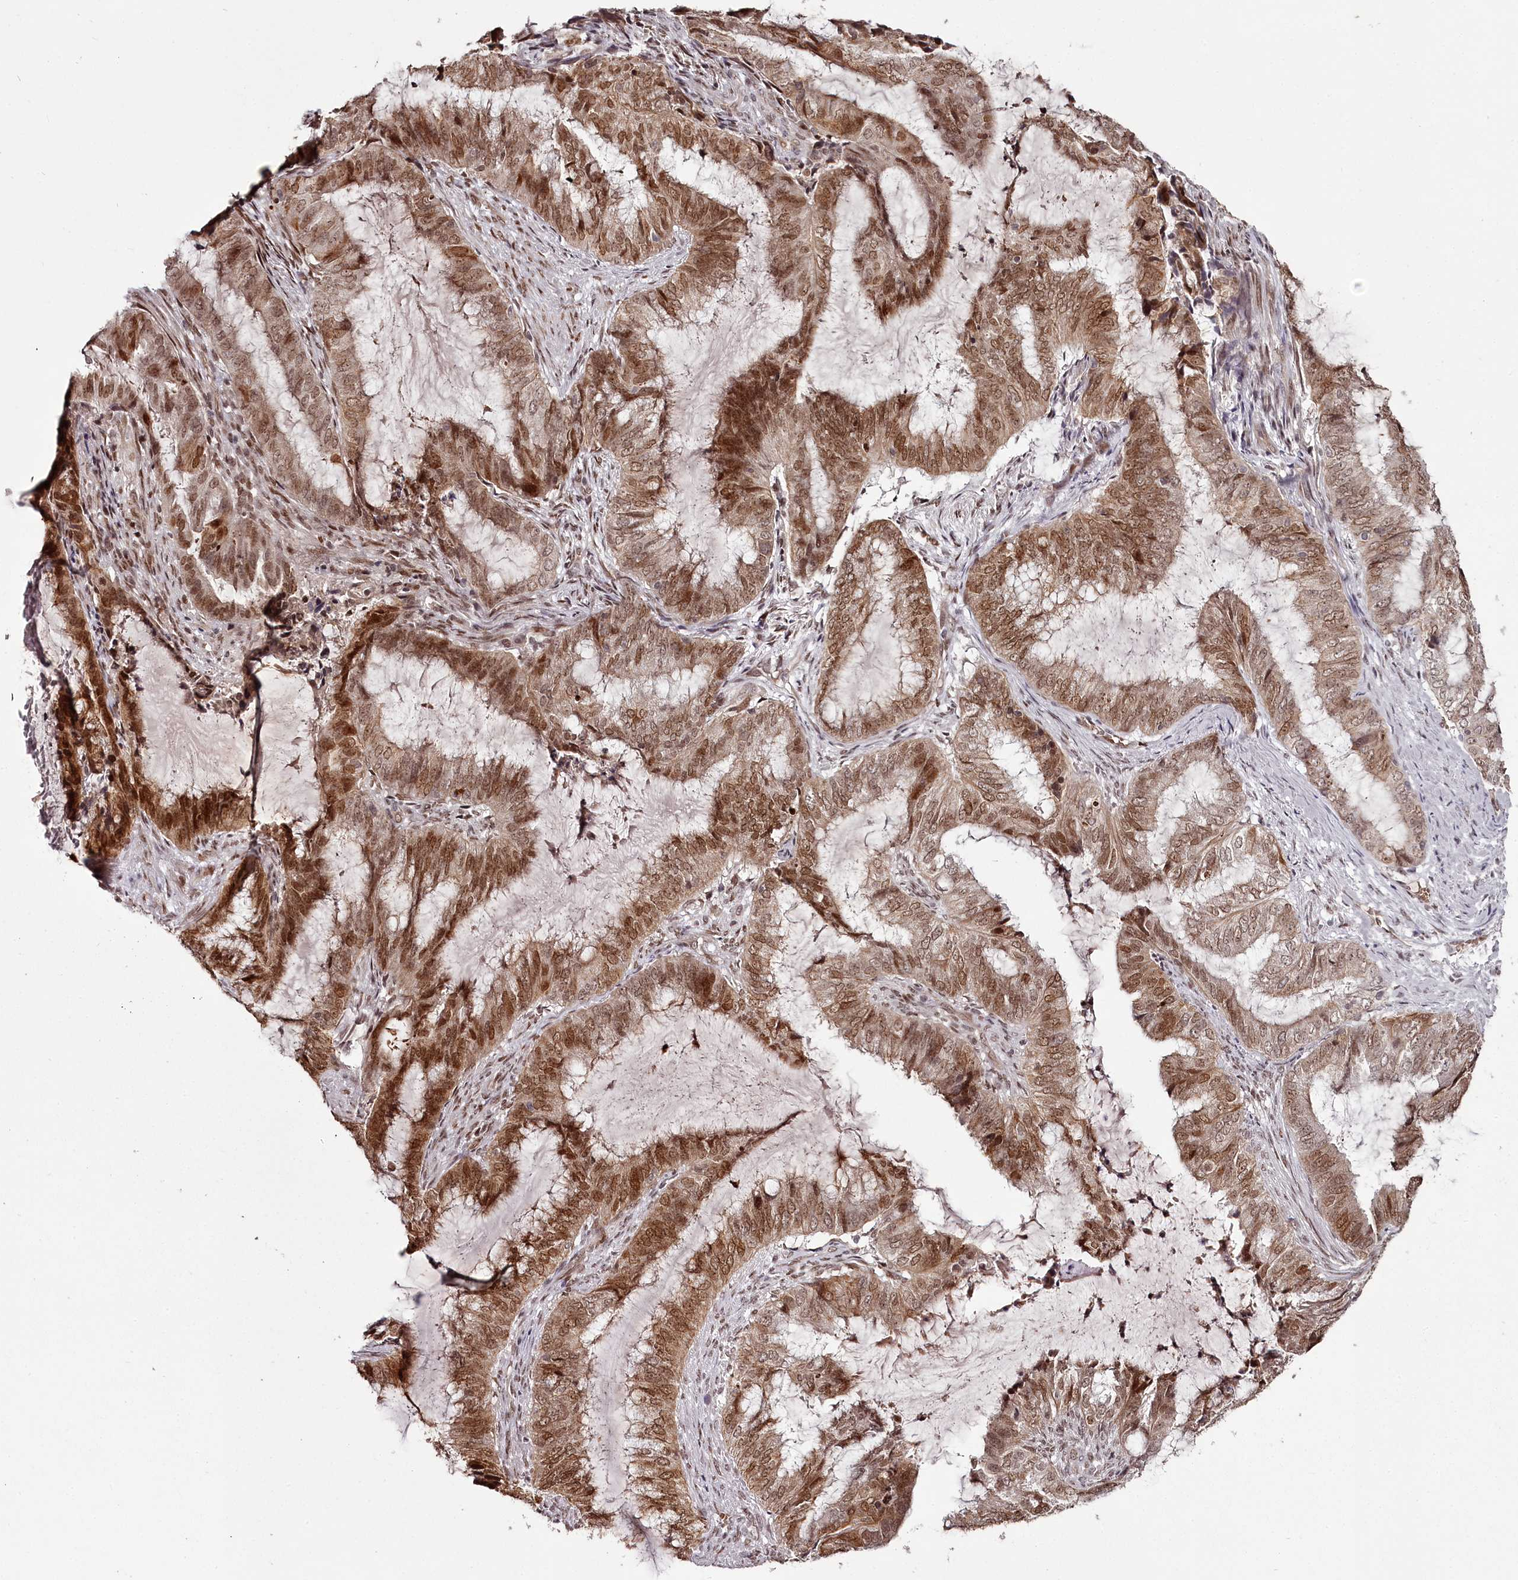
{"staining": {"intensity": "moderate", "quantity": ">75%", "location": "cytoplasmic/membranous,nuclear"}, "tissue": "endometrial cancer", "cell_type": "Tumor cells", "image_type": "cancer", "snomed": [{"axis": "morphology", "description": "Adenocarcinoma, NOS"}, {"axis": "topography", "description": "Endometrium"}], "caption": "Immunohistochemistry (IHC) micrograph of neoplastic tissue: endometrial cancer (adenocarcinoma) stained using immunohistochemistry (IHC) exhibits medium levels of moderate protein expression localized specifically in the cytoplasmic/membranous and nuclear of tumor cells, appearing as a cytoplasmic/membranous and nuclear brown color.", "gene": "THYN1", "patient": {"sex": "female", "age": 51}}